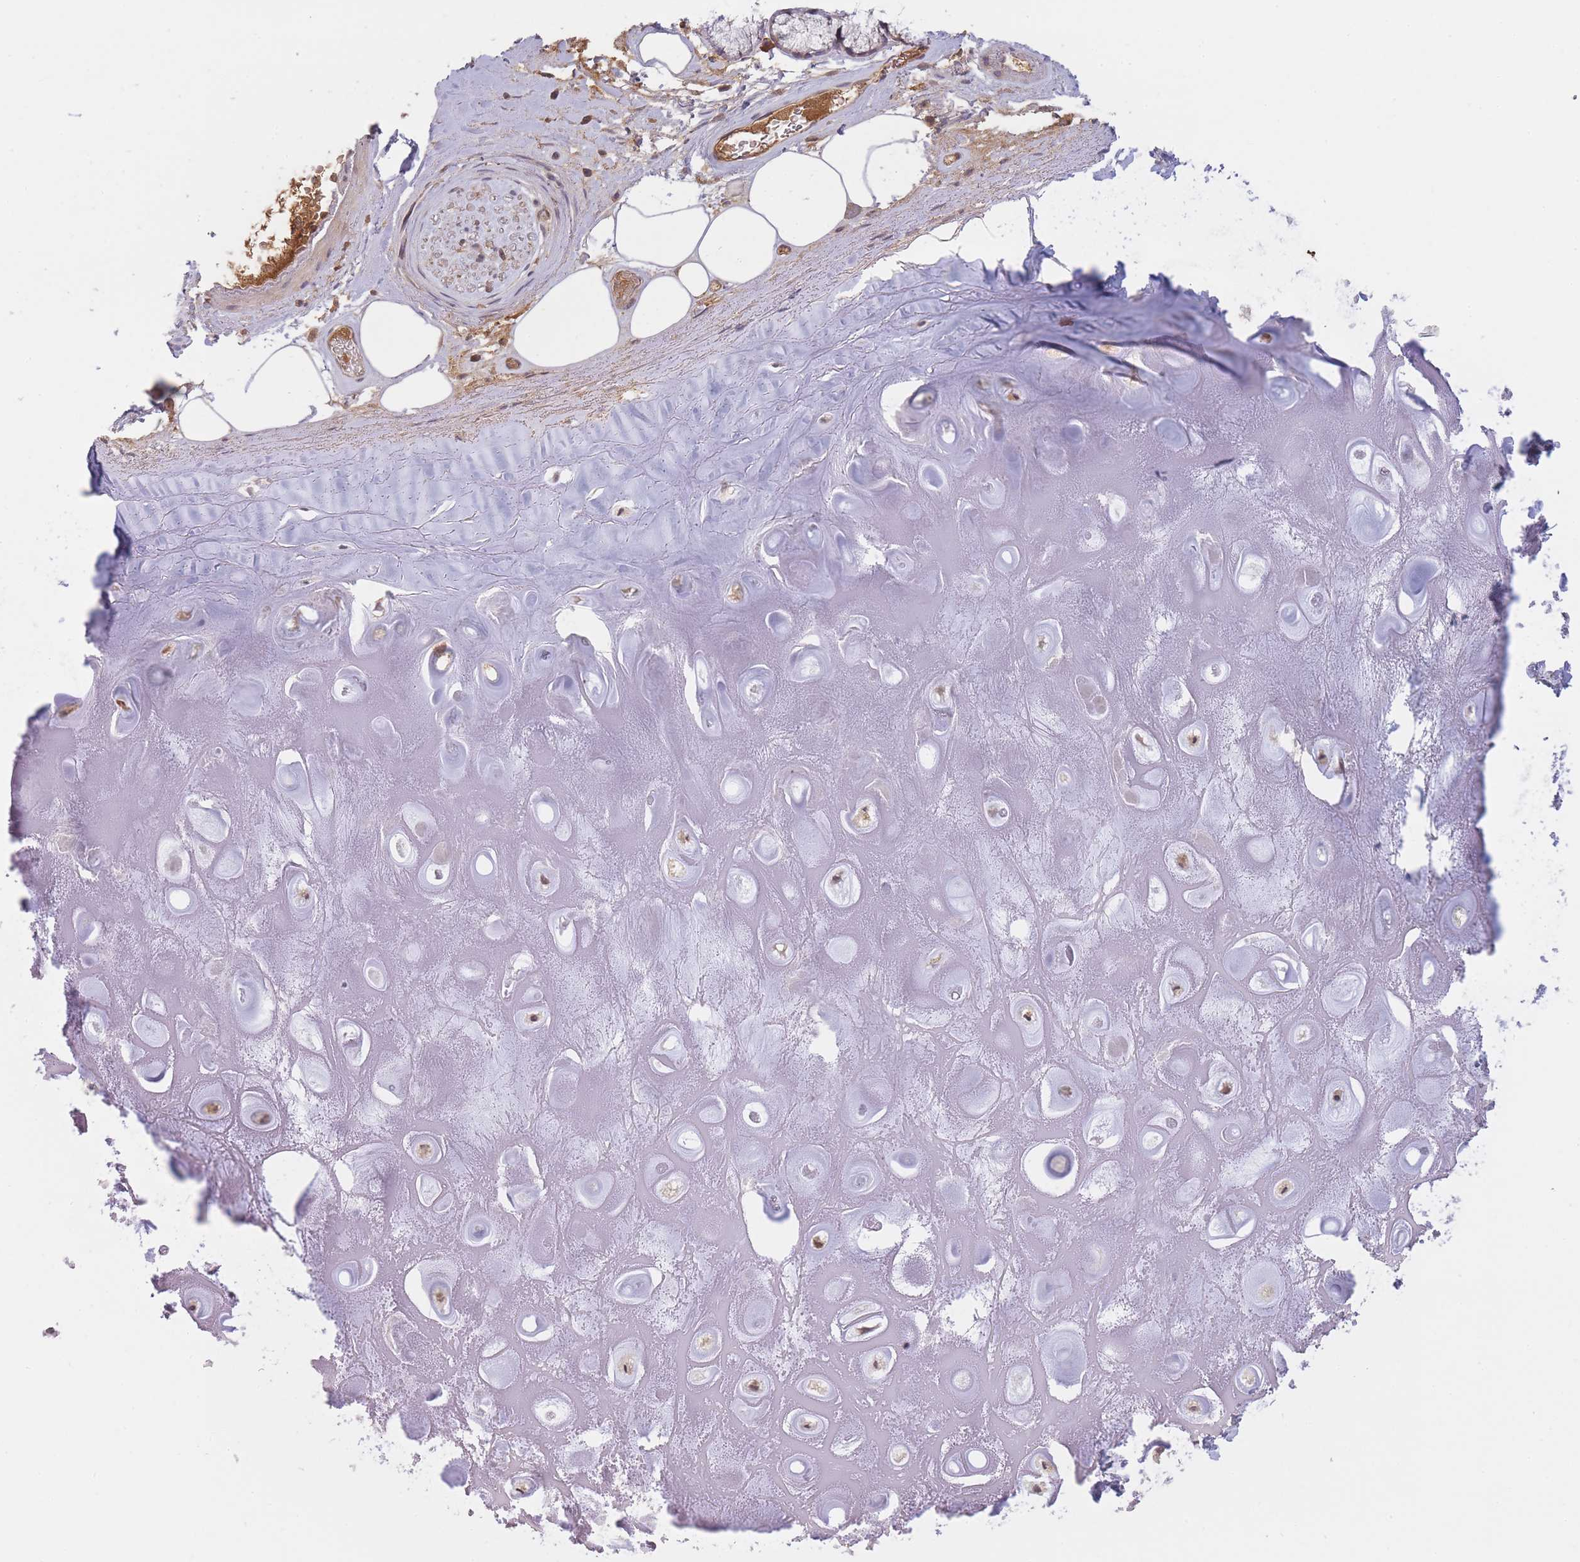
{"staining": {"intensity": "negative", "quantity": "none", "location": "none"}, "tissue": "adipose tissue", "cell_type": "Adipocytes", "image_type": "normal", "snomed": [{"axis": "morphology", "description": "Normal tissue, NOS"}, {"axis": "topography", "description": "Cartilage tissue"}], "caption": "High power microscopy image of an immunohistochemistry histopathology image of benign adipose tissue, revealing no significant positivity in adipocytes. Nuclei are stained in blue.", "gene": "PIP4P1", "patient": {"sex": "male", "age": 81}}